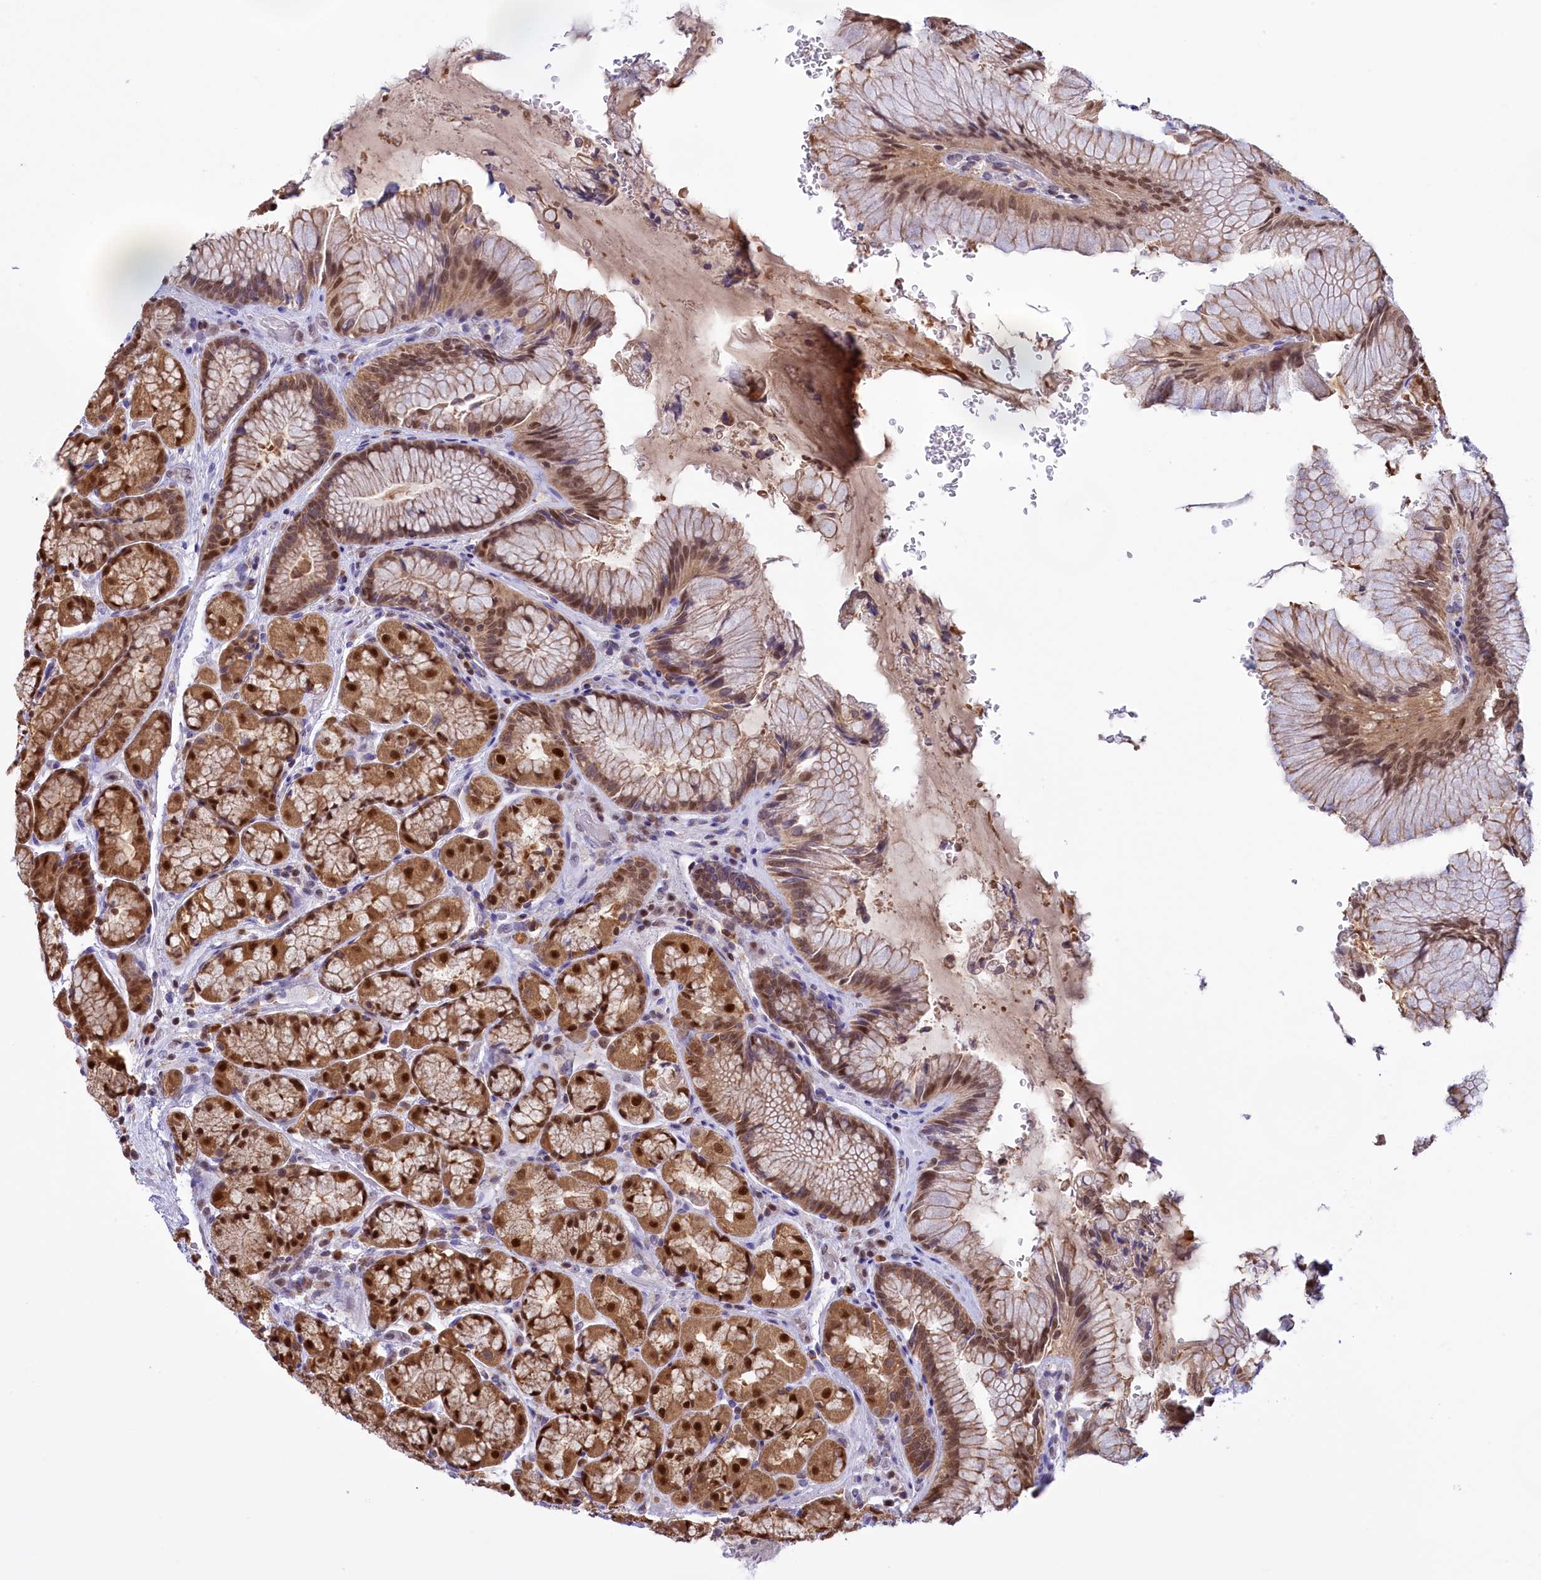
{"staining": {"intensity": "strong", "quantity": ">75%", "location": "cytoplasmic/membranous,nuclear"}, "tissue": "stomach", "cell_type": "Glandular cells", "image_type": "normal", "snomed": [{"axis": "morphology", "description": "Normal tissue, NOS"}, {"axis": "topography", "description": "Stomach"}], "caption": "Stomach stained with immunohistochemistry (IHC) displays strong cytoplasmic/membranous,nuclear expression in about >75% of glandular cells. (DAB IHC with brightfield microscopy, high magnification).", "gene": "IZUMO2", "patient": {"sex": "male", "age": 63}}